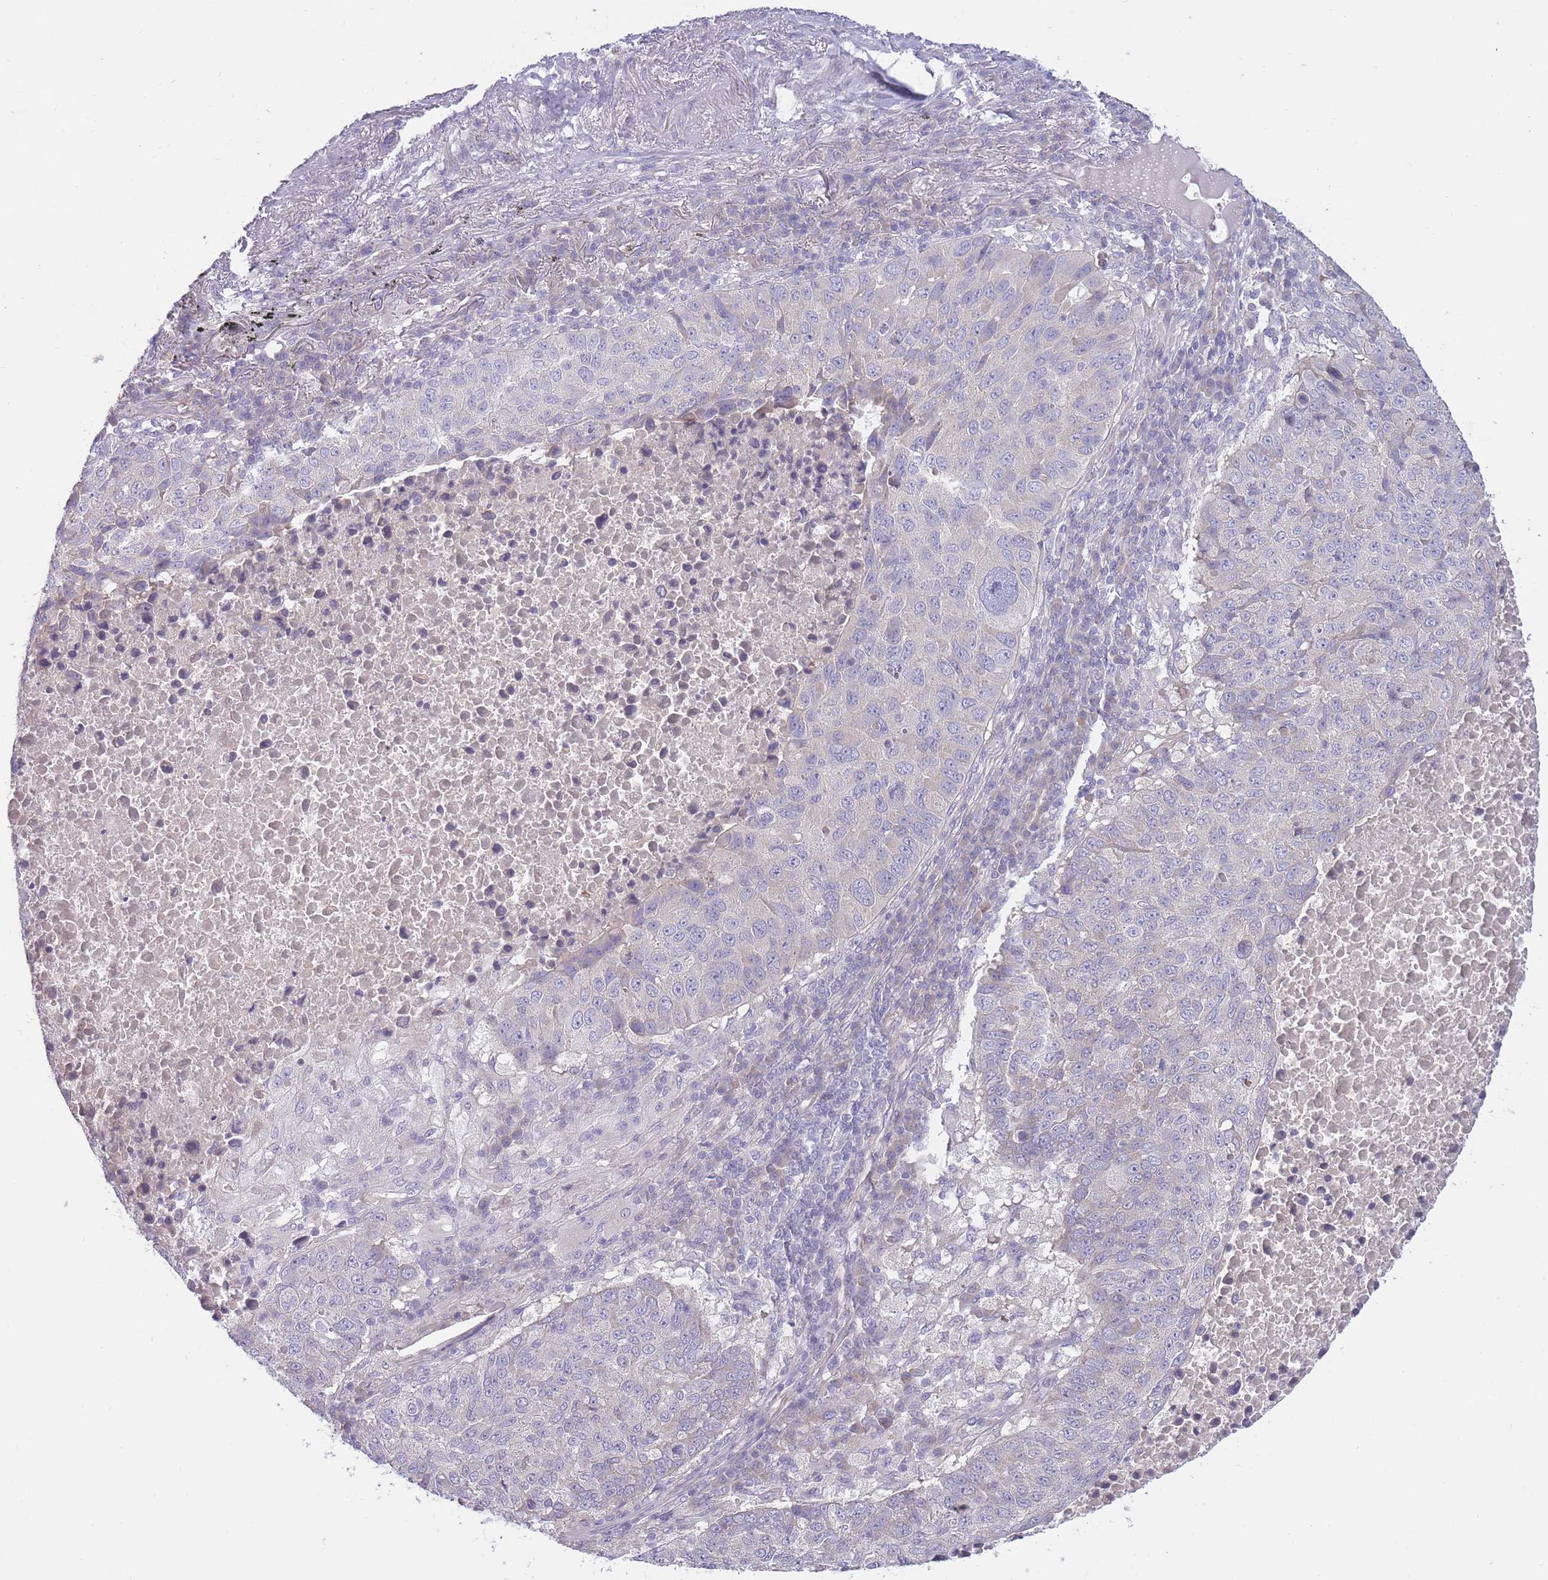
{"staining": {"intensity": "negative", "quantity": "none", "location": "none"}, "tissue": "lung cancer", "cell_type": "Tumor cells", "image_type": "cancer", "snomed": [{"axis": "morphology", "description": "Squamous cell carcinoma, NOS"}, {"axis": "topography", "description": "Lung"}], "caption": "DAB (3,3'-diaminobenzidine) immunohistochemical staining of human lung cancer (squamous cell carcinoma) shows no significant positivity in tumor cells.", "gene": "PNPLA5", "patient": {"sex": "male", "age": 73}}